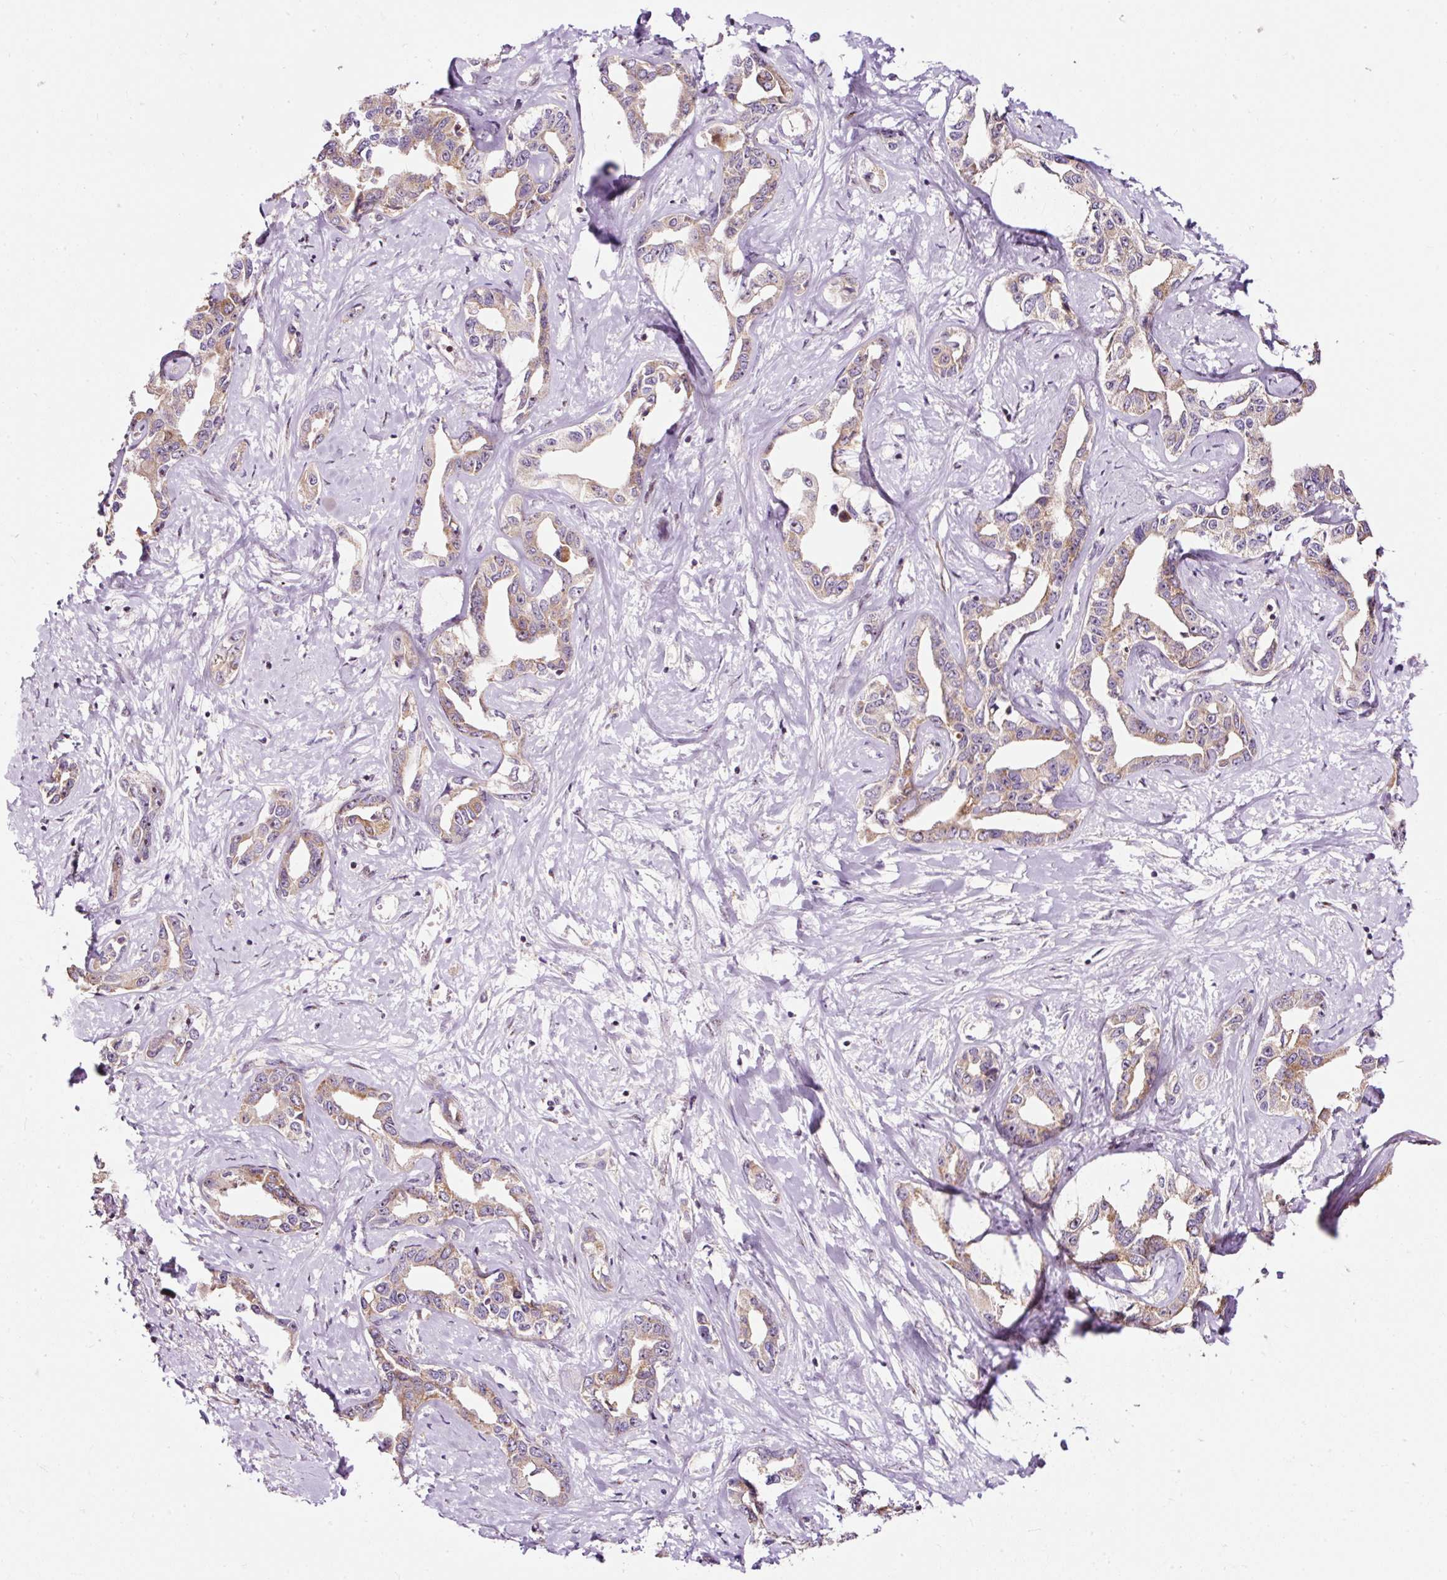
{"staining": {"intensity": "weak", "quantity": "25%-75%", "location": "cytoplasmic/membranous"}, "tissue": "liver cancer", "cell_type": "Tumor cells", "image_type": "cancer", "snomed": [{"axis": "morphology", "description": "Cholangiocarcinoma"}, {"axis": "topography", "description": "Liver"}], "caption": "Protein staining displays weak cytoplasmic/membranous expression in about 25%-75% of tumor cells in cholangiocarcinoma (liver).", "gene": "BOLA3", "patient": {"sex": "male", "age": 59}}